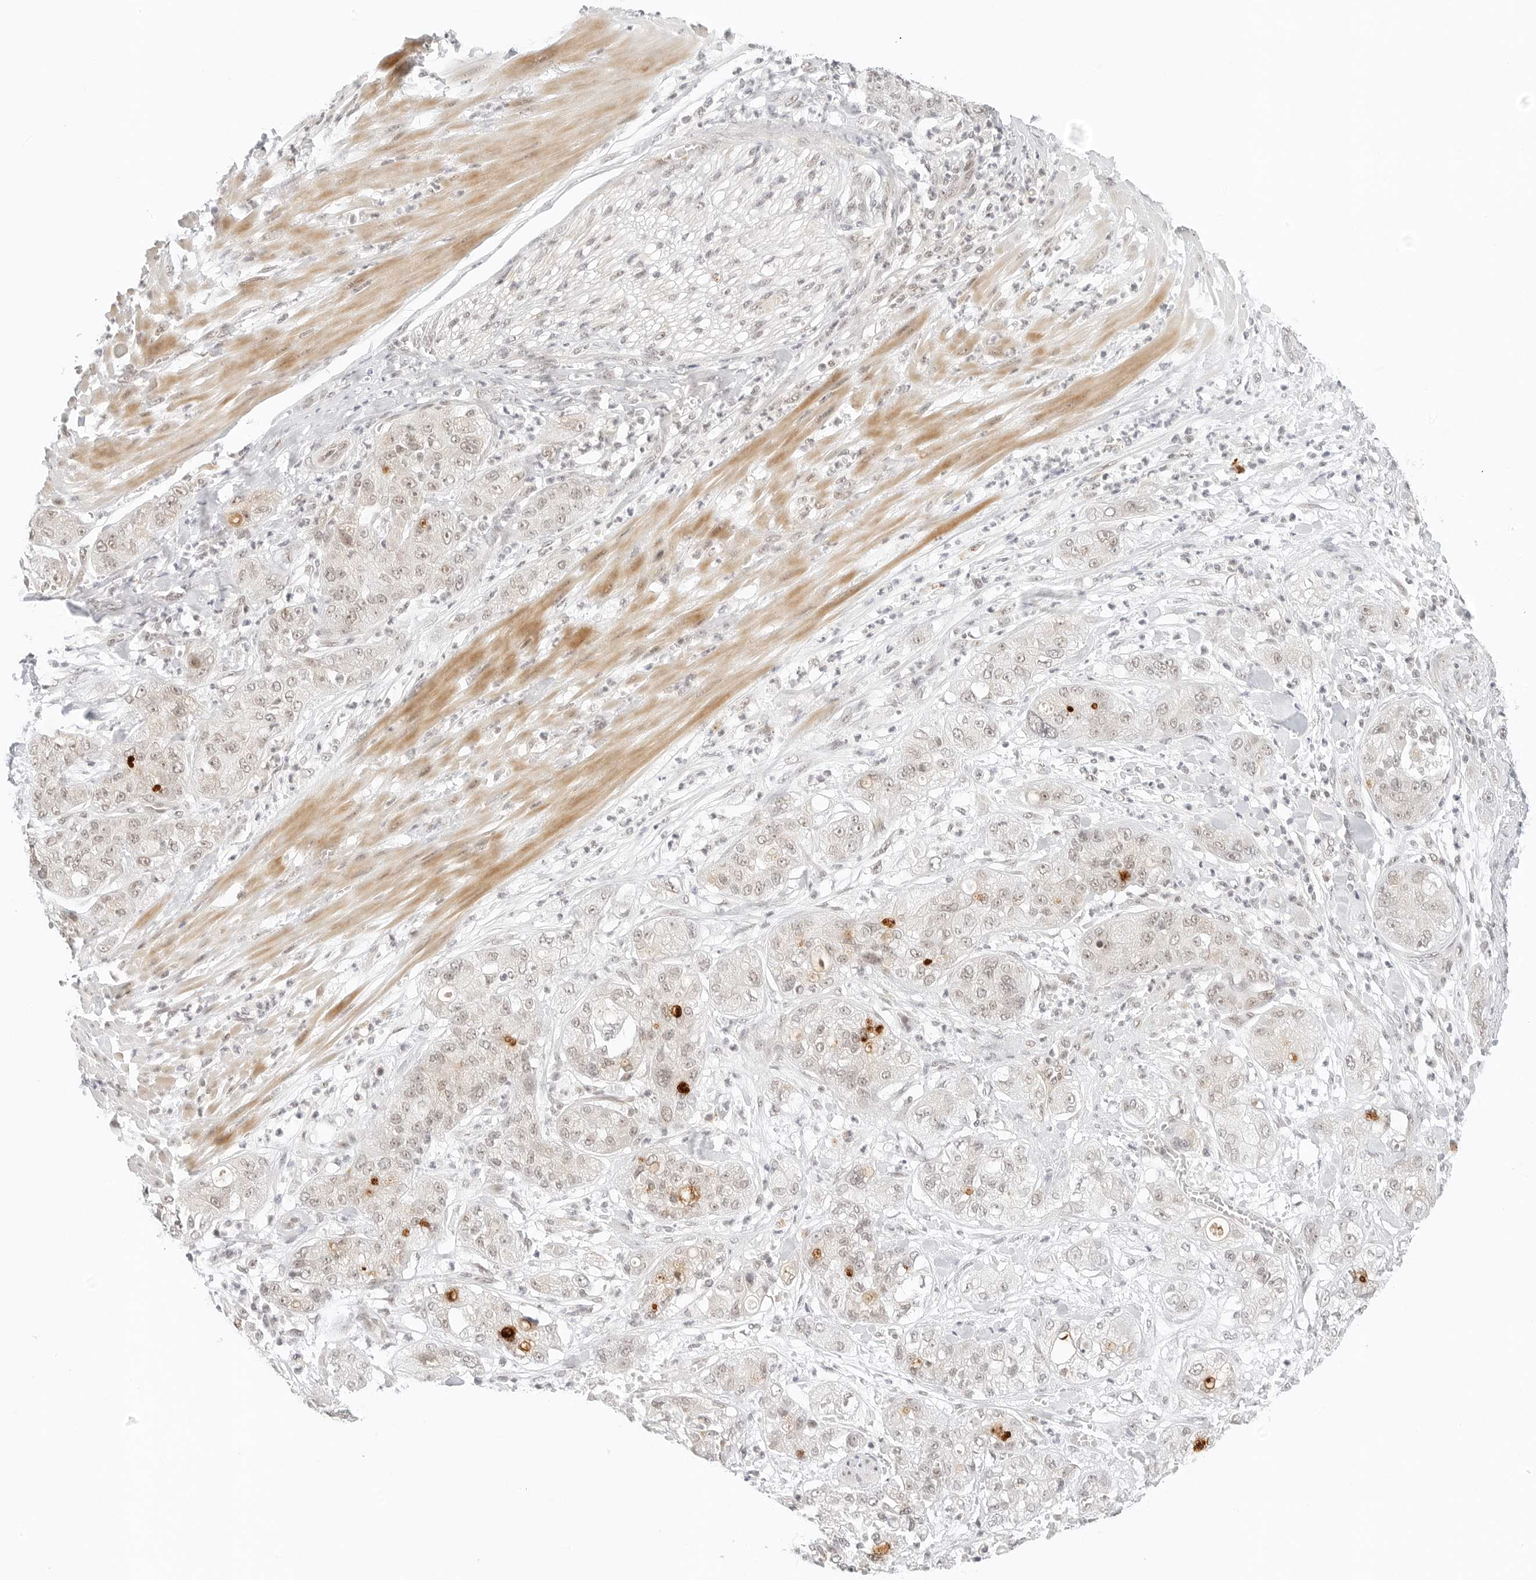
{"staining": {"intensity": "weak", "quantity": "<25%", "location": "nuclear"}, "tissue": "pancreatic cancer", "cell_type": "Tumor cells", "image_type": "cancer", "snomed": [{"axis": "morphology", "description": "Adenocarcinoma, NOS"}, {"axis": "topography", "description": "Pancreas"}], "caption": "An IHC histopathology image of pancreatic adenocarcinoma is shown. There is no staining in tumor cells of pancreatic adenocarcinoma. (Brightfield microscopy of DAB (3,3'-diaminobenzidine) immunohistochemistry (IHC) at high magnification).", "gene": "NEO1", "patient": {"sex": "female", "age": 78}}